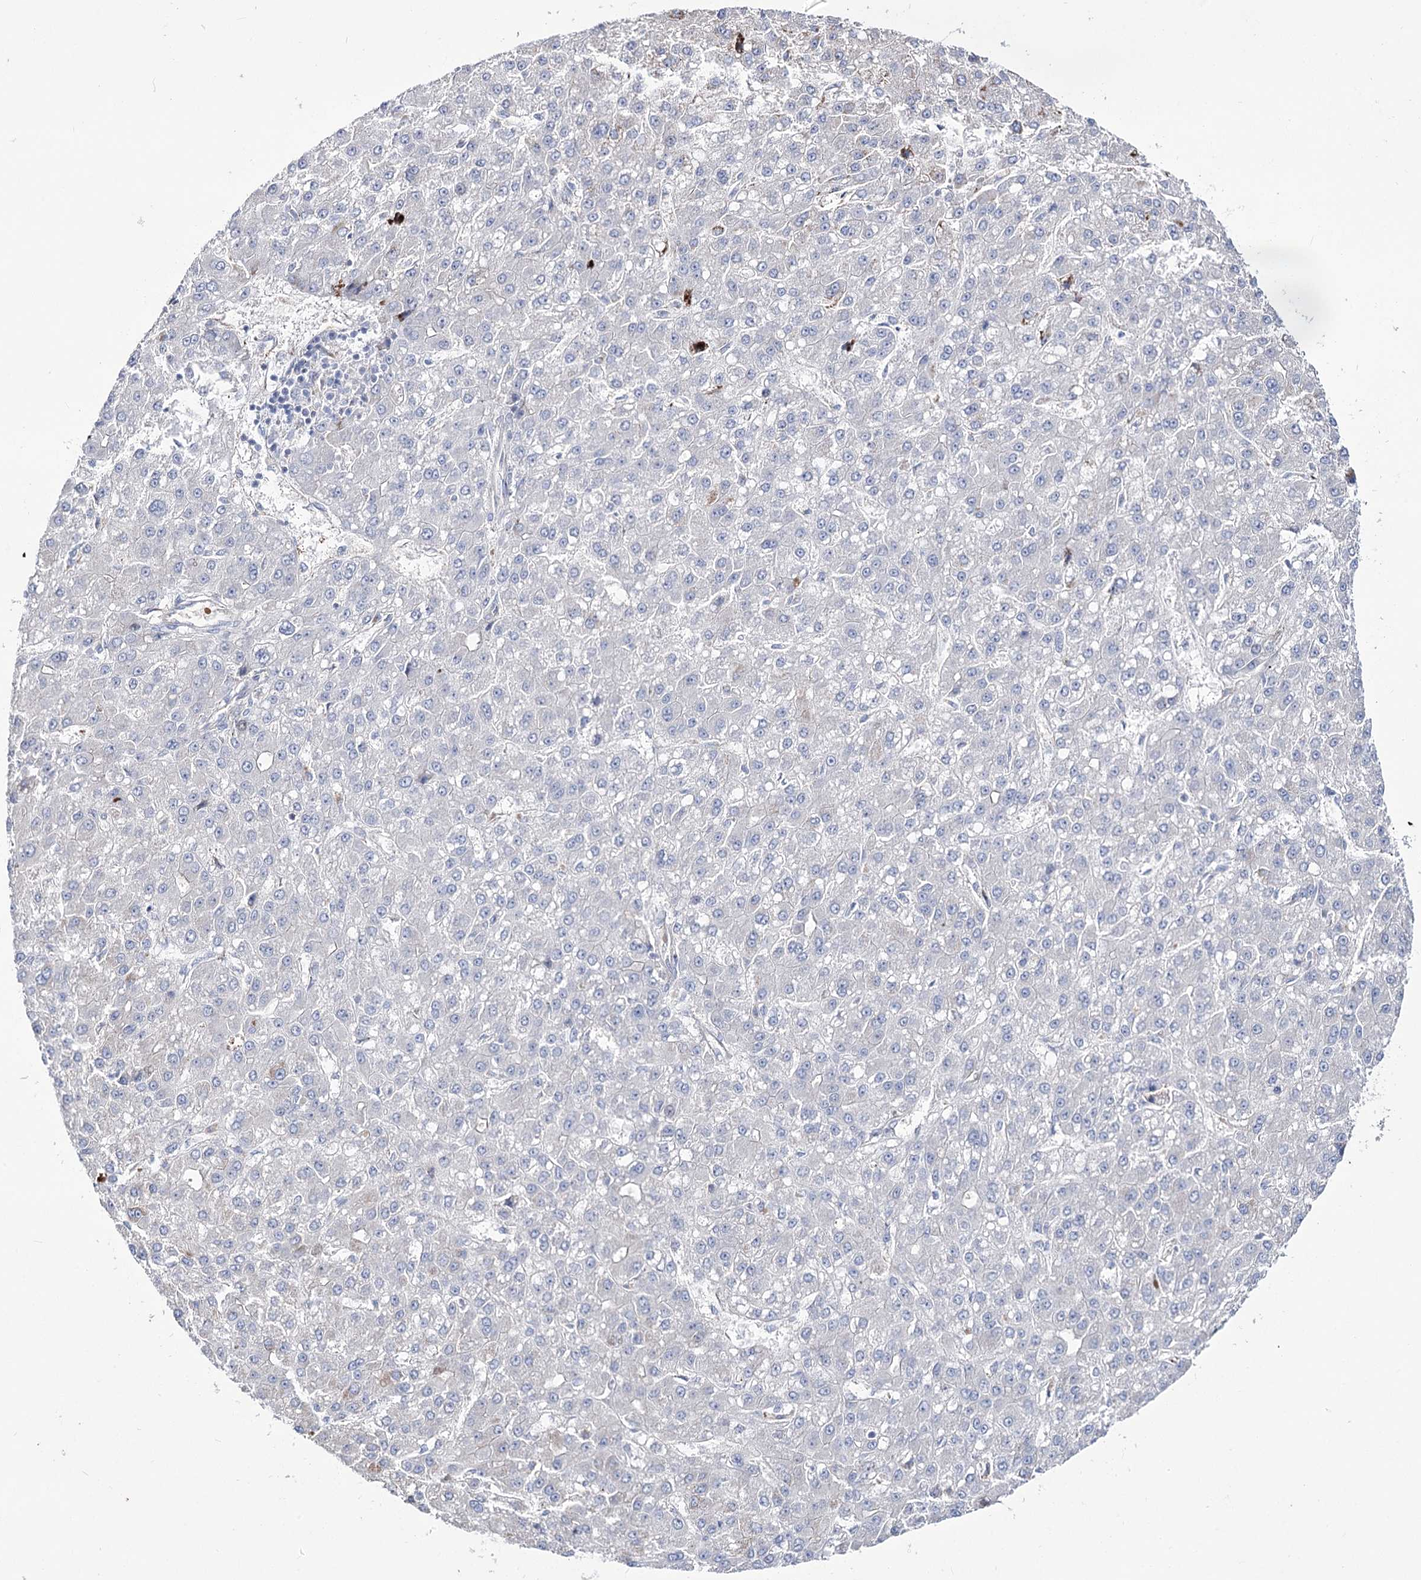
{"staining": {"intensity": "moderate", "quantity": "<25%", "location": "cytoplasmic/membranous"}, "tissue": "liver cancer", "cell_type": "Tumor cells", "image_type": "cancer", "snomed": [{"axis": "morphology", "description": "Carcinoma, Hepatocellular, NOS"}, {"axis": "topography", "description": "Liver"}], "caption": "Protein staining by immunohistochemistry (IHC) exhibits moderate cytoplasmic/membranous staining in approximately <25% of tumor cells in liver hepatocellular carcinoma. Immunohistochemistry stains the protein in brown and the nuclei are stained blue.", "gene": "OSBPL5", "patient": {"sex": "male", "age": 67}}